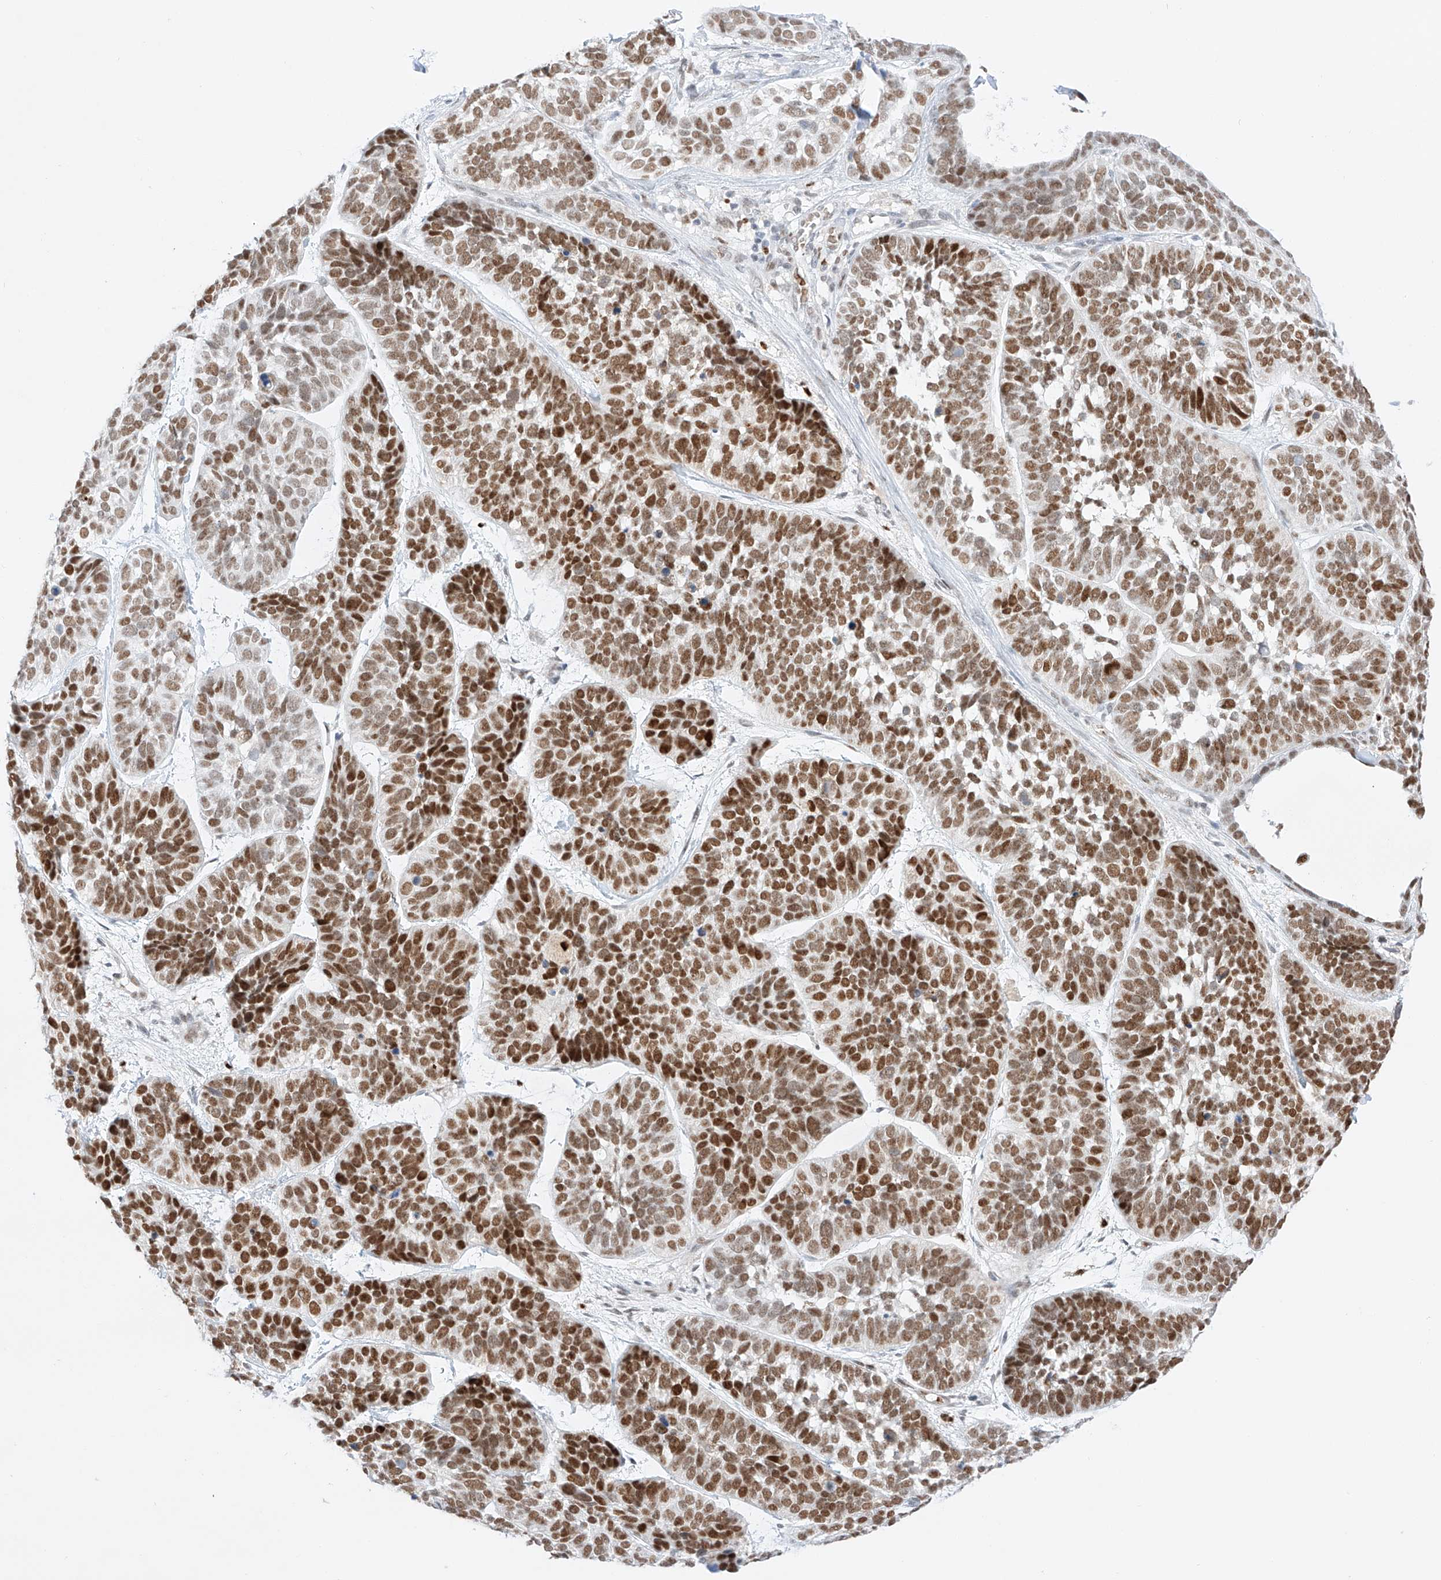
{"staining": {"intensity": "strong", "quantity": "25%-75%", "location": "nuclear"}, "tissue": "skin cancer", "cell_type": "Tumor cells", "image_type": "cancer", "snomed": [{"axis": "morphology", "description": "Basal cell carcinoma"}, {"axis": "topography", "description": "Skin"}], "caption": "The immunohistochemical stain shows strong nuclear expression in tumor cells of basal cell carcinoma (skin) tissue.", "gene": "APIP", "patient": {"sex": "male", "age": 62}}